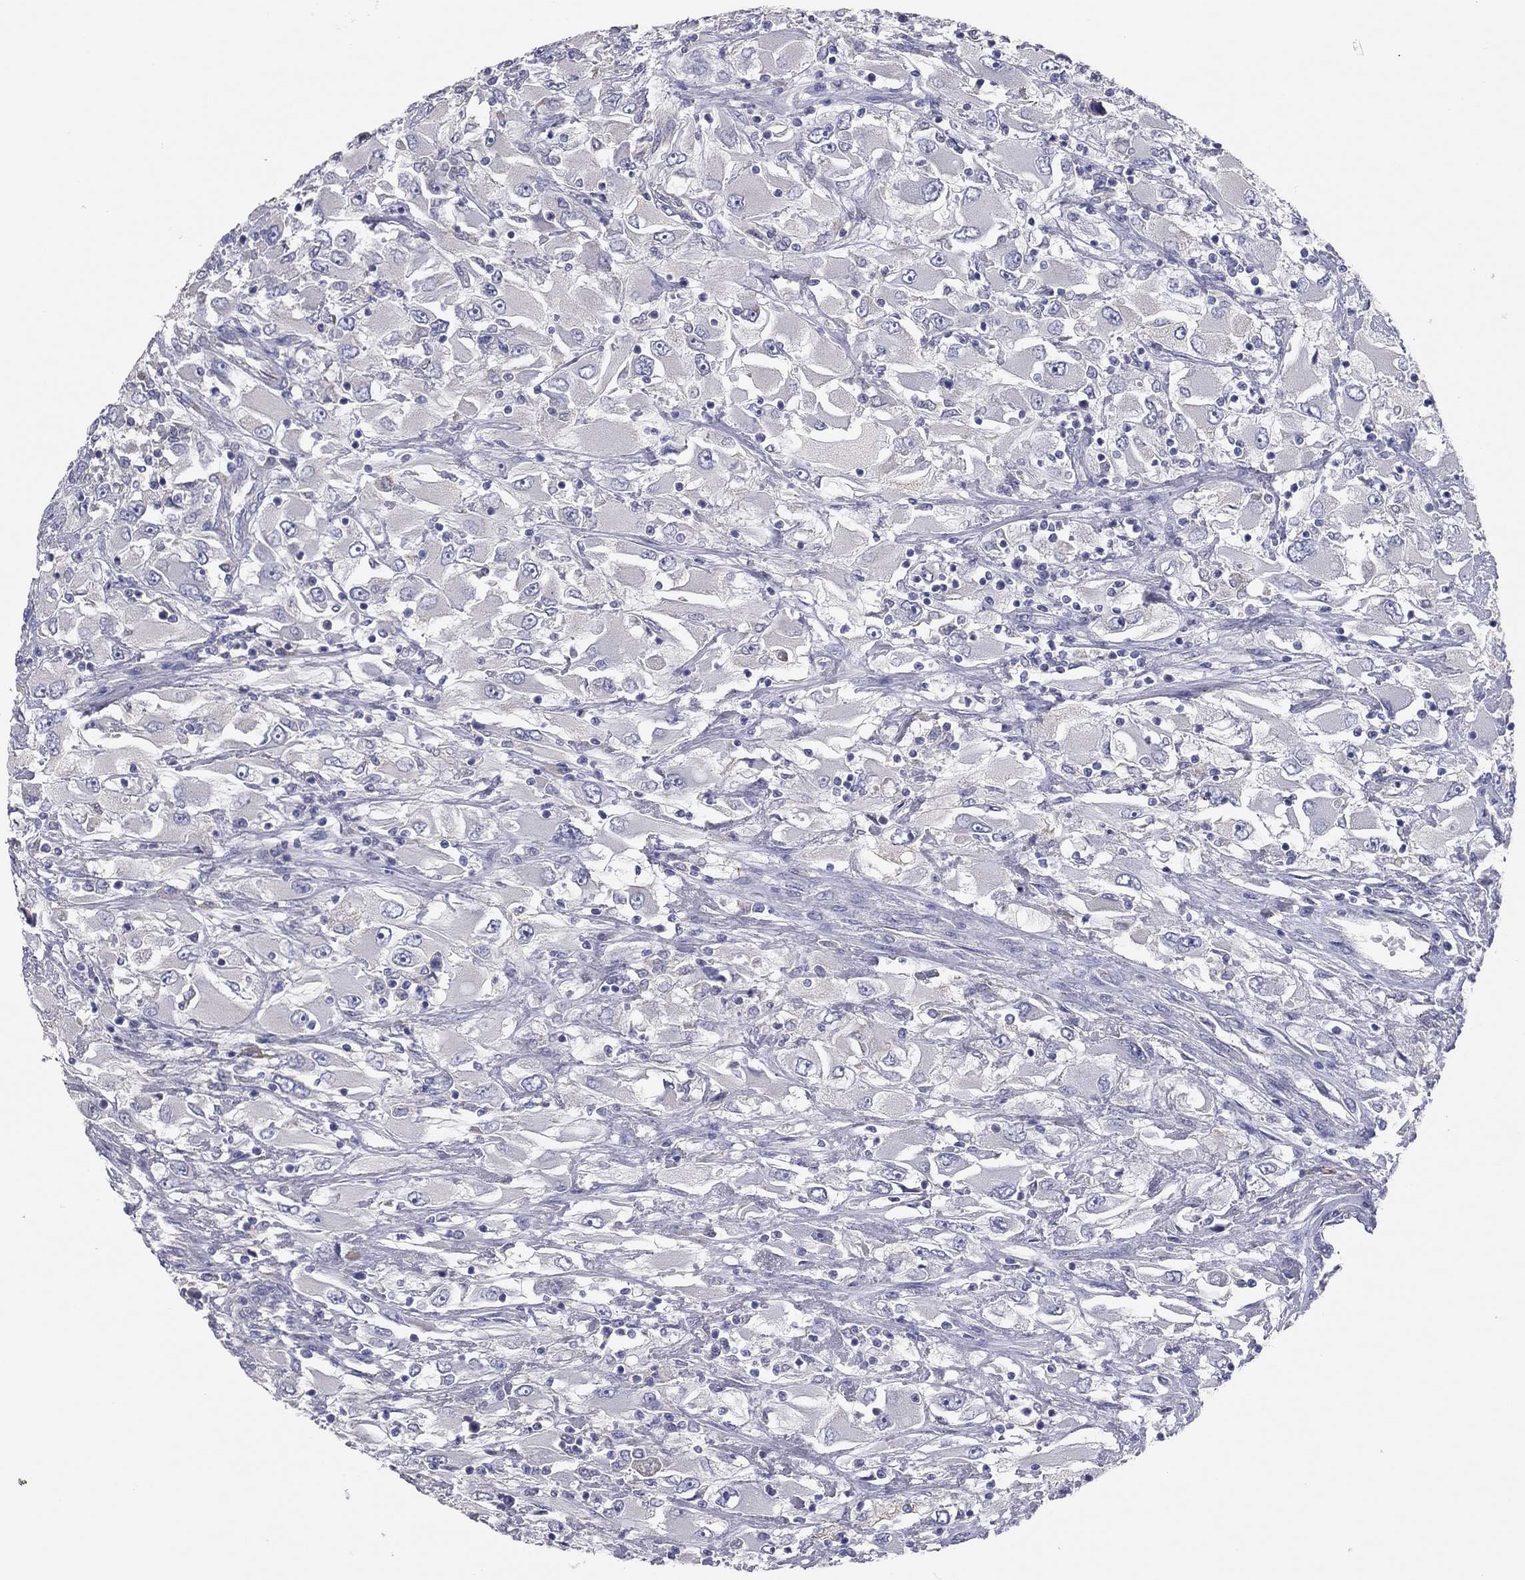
{"staining": {"intensity": "negative", "quantity": "none", "location": "none"}, "tissue": "renal cancer", "cell_type": "Tumor cells", "image_type": "cancer", "snomed": [{"axis": "morphology", "description": "Adenocarcinoma, NOS"}, {"axis": "topography", "description": "Kidney"}], "caption": "High magnification brightfield microscopy of renal cancer stained with DAB (3,3'-diaminobenzidine) (brown) and counterstained with hematoxylin (blue): tumor cells show no significant positivity.", "gene": "GRK7", "patient": {"sex": "female", "age": 52}}